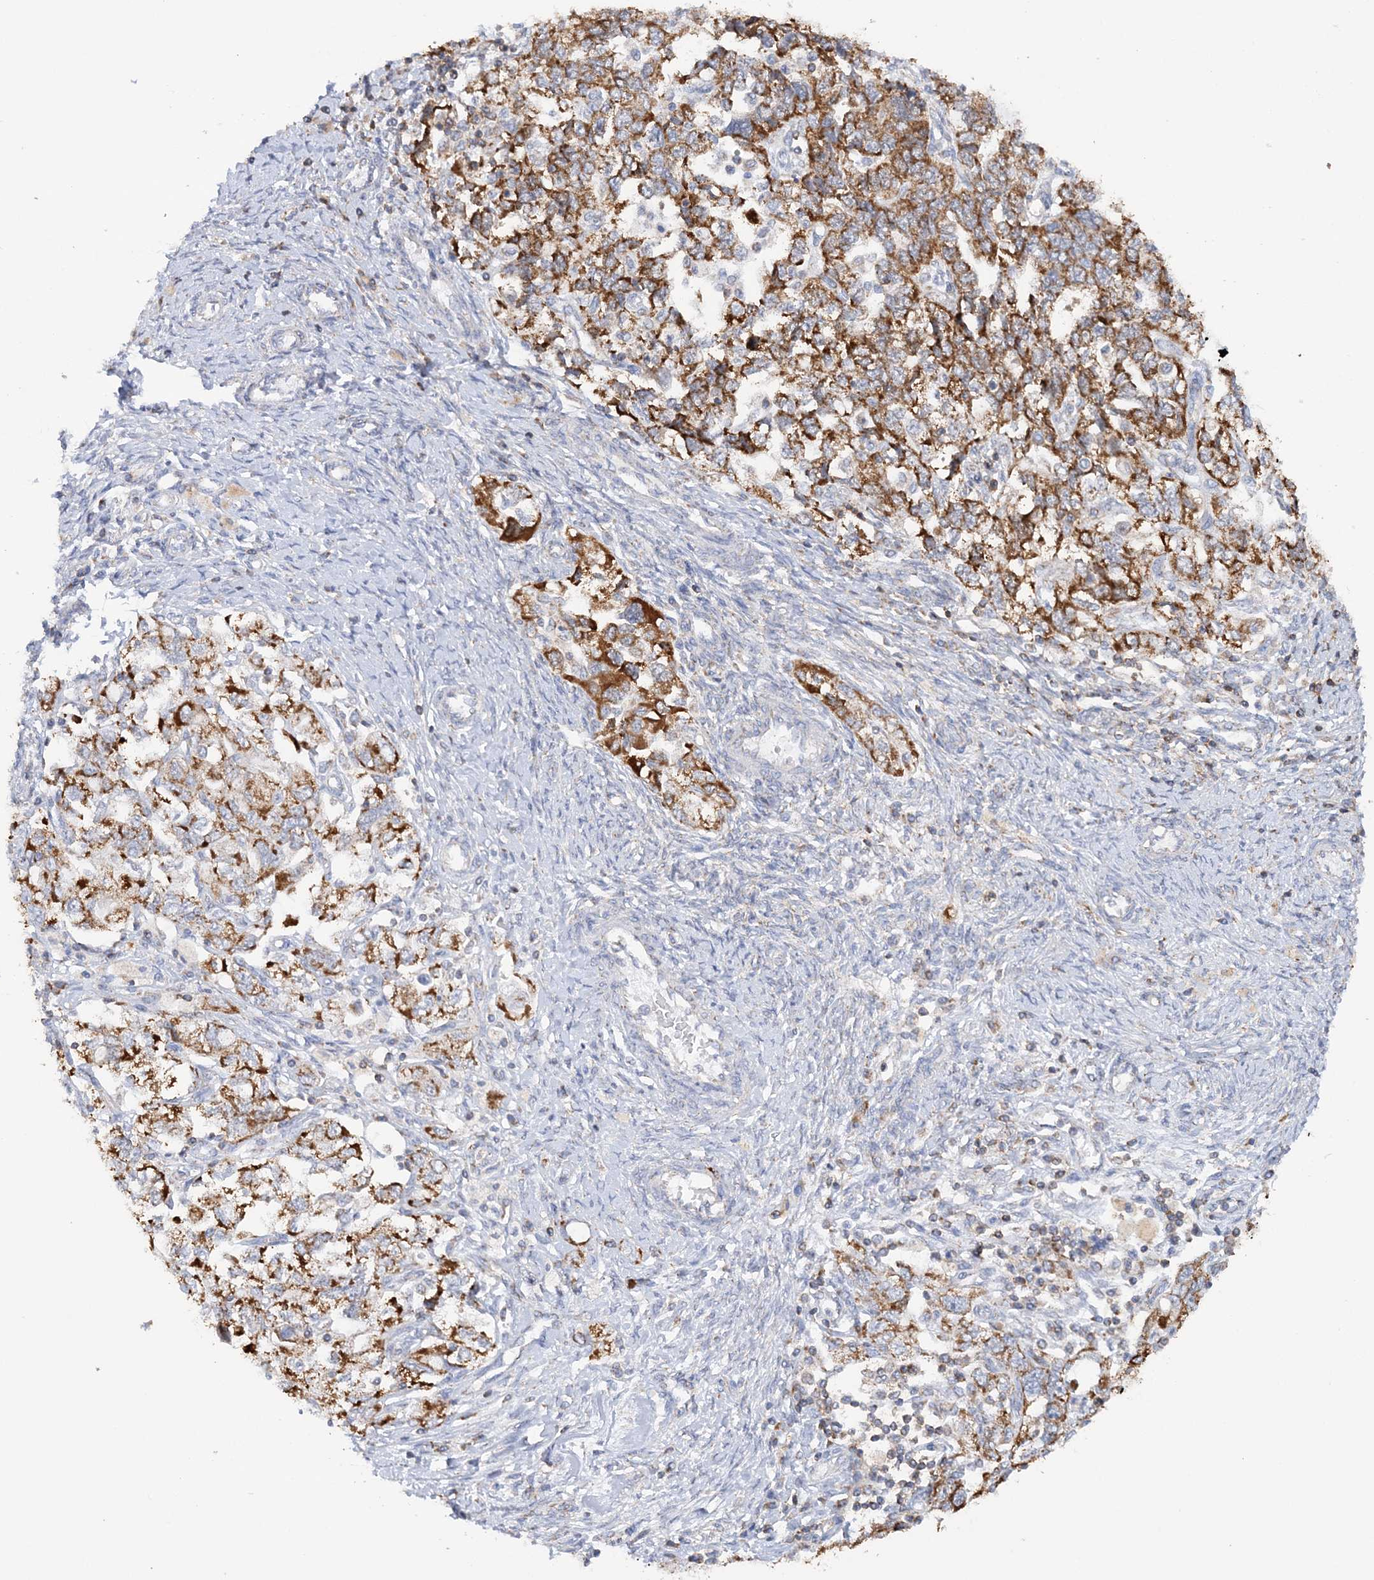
{"staining": {"intensity": "moderate", "quantity": ">75%", "location": "cytoplasmic/membranous"}, "tissue": "ovarian cancer", "cell_type": "Tumor cells", "image_type": "cancer", "snomed": [{"axis": "morphology", "description": "Carcinoma, NOS"}, {"axis": "morphology", "description": "Cystadenocarcinoma, serous, NOS"}, {"axis": "topography", "description": "Ovary"}], "caption": "Moderate cytoplasmic/membranous expression is present in approximately >75% of tumor cells in serous cystadenocarcinoma (ovarian).", "gene": "TTC32", "patient": {"sex": "female", "age": 69}}